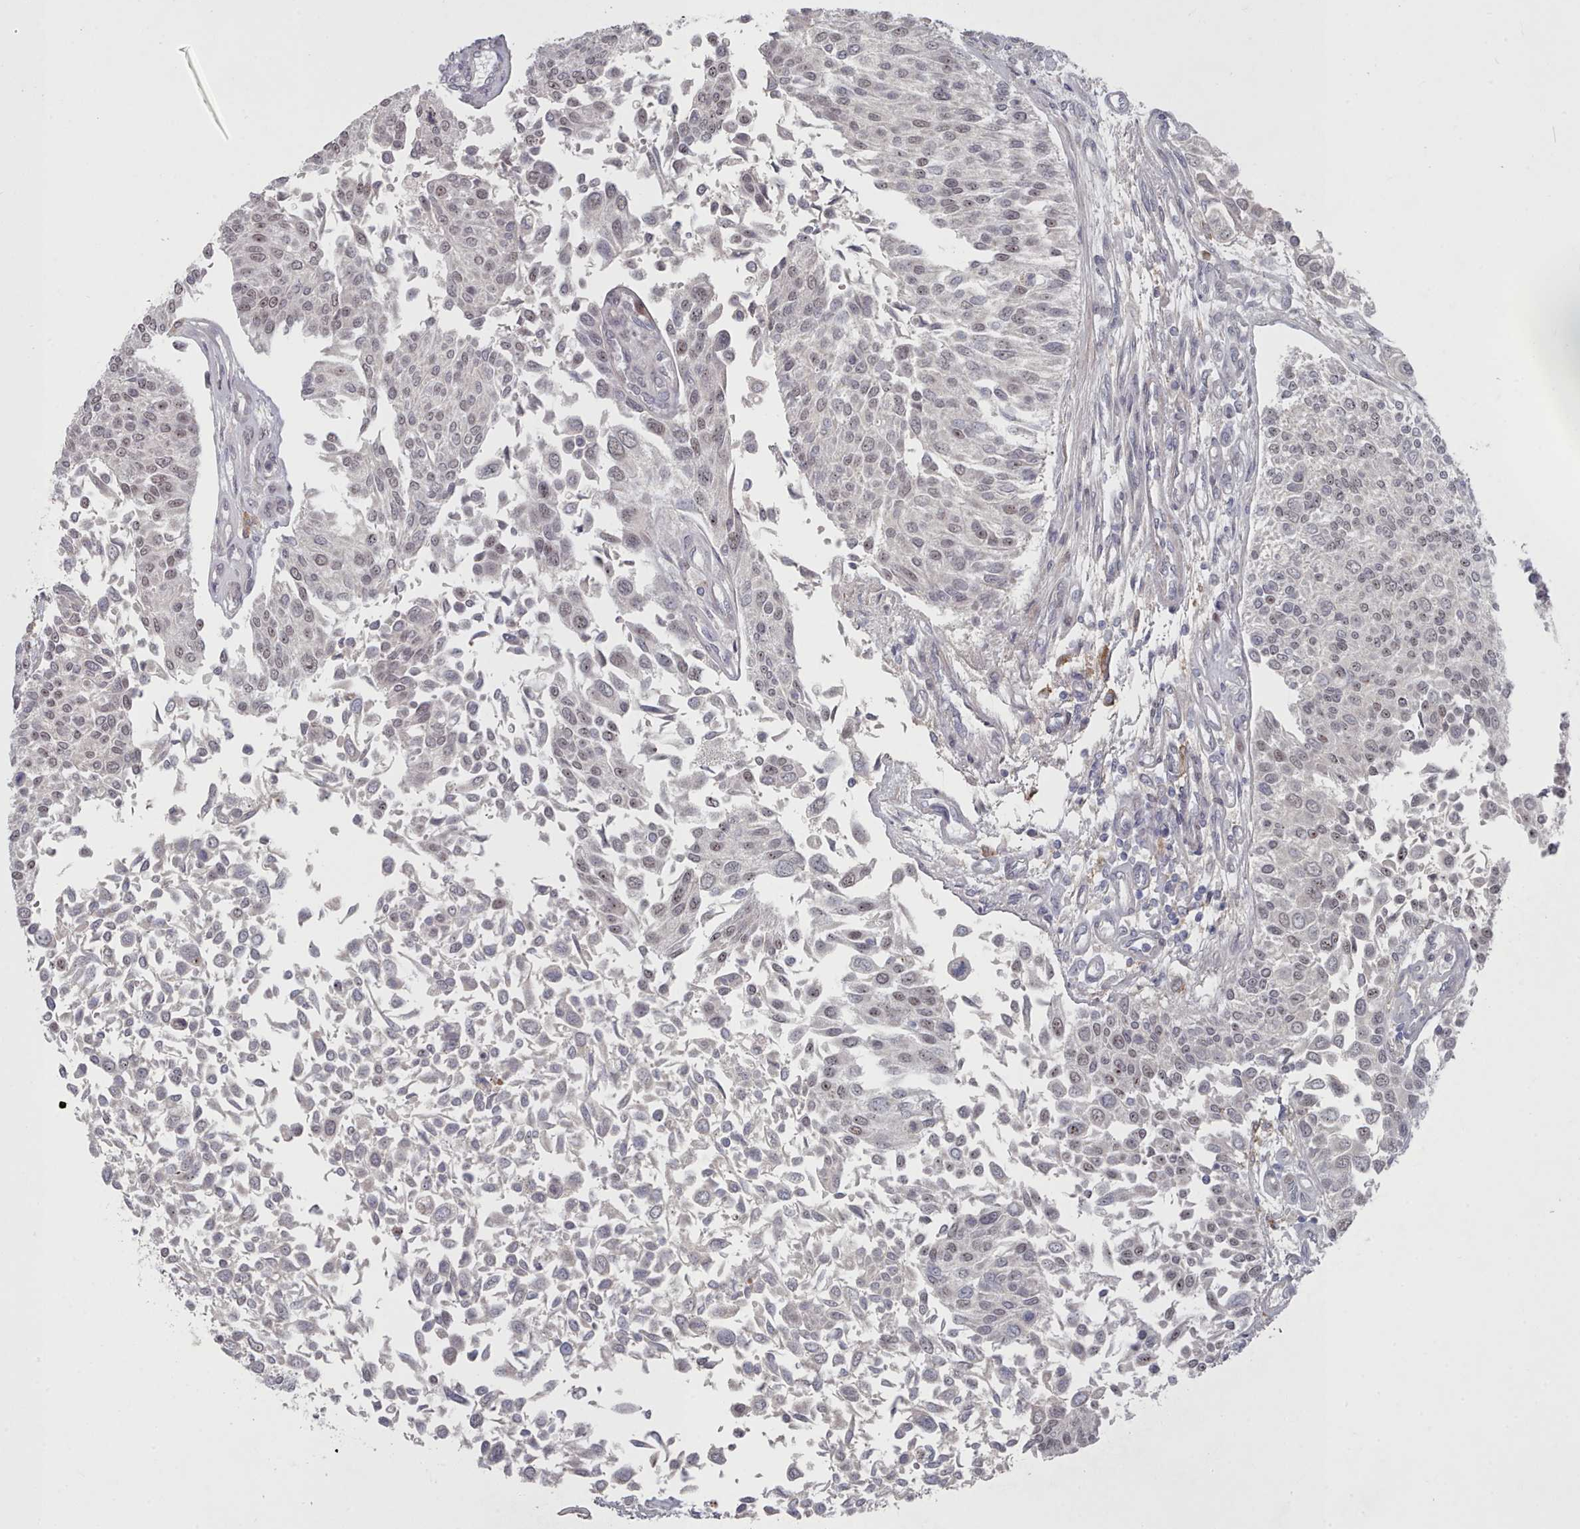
{"staining": {"intensity": "weak", "quantity": "<25%", "location": "nuclear"}, "tissue": "urothelial cancer", "cell_type": "Tumor cells", "image_type": "cancer", "snomed": [{"axis": "morphology", "description": "Urothelial carcinoma, NOS"}, {"axis": "topography", "description": "Urinary bladder"}], "caption": "An image of human transitional cell carcinoma is negative for staining in tumor cells.", "gene": "COL8A2", "patient": {"sex": "male", "age": 55}}